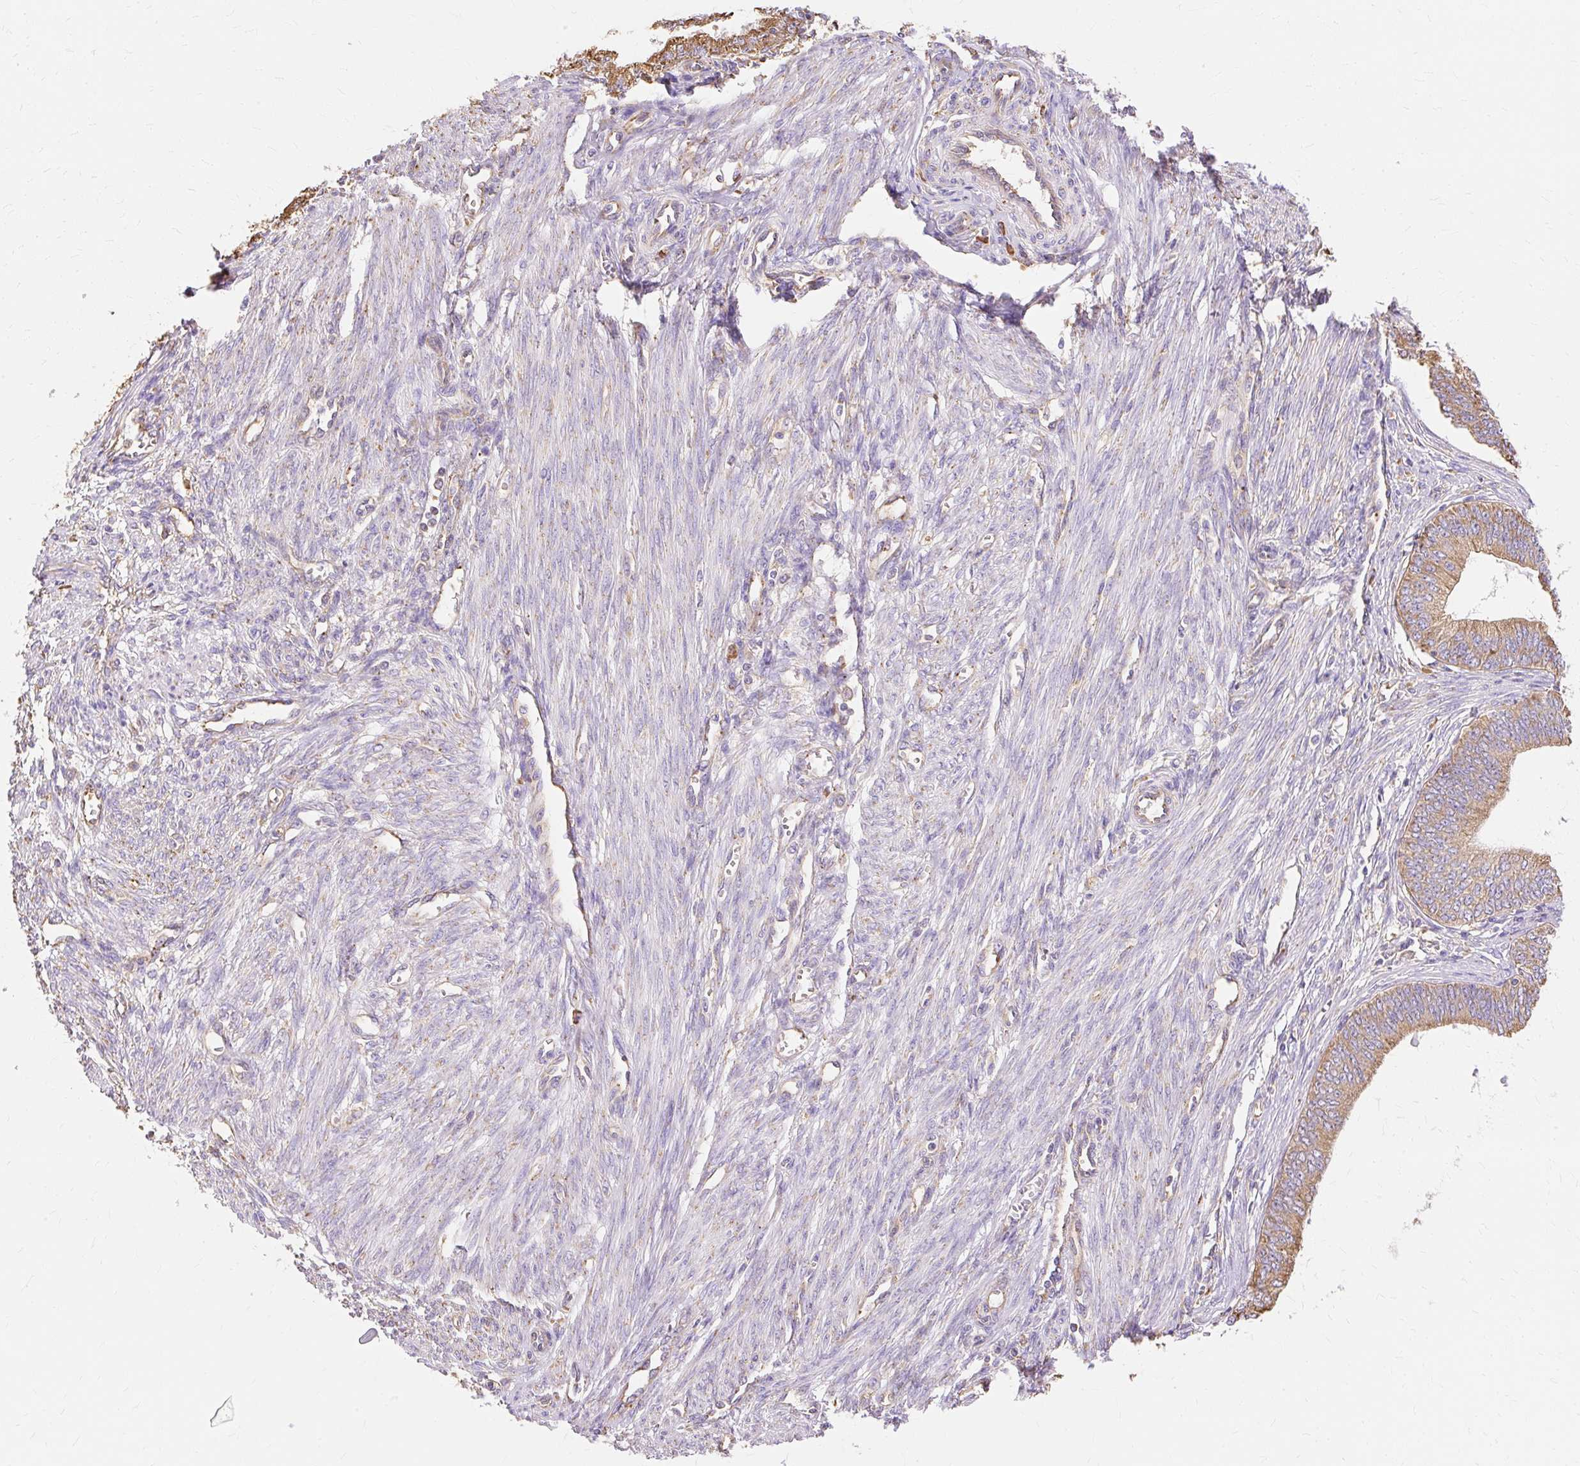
{"staining": {"intensity": "weak", "quantity": ">75%", "location": "cytoplasmic/membranous"}, "tissue": "endometrial cancer", "cell_type": "Tumor cells", "image_type": "cancer", "snomed": [{"axis": "morphology", "description": "Adenocarcinoma, NOS"}, {"axis": "topography", "description": "Endometrium"}], "caption": "Immunohistochemical staining of adenocarcinoma (endometrial) demonstrates low levels of weak cytoplasmic/membranous protein positivity in about >75% of tumor cells.", "gene": "RPS17", "patient": {"sex": "female", "age": 68}}